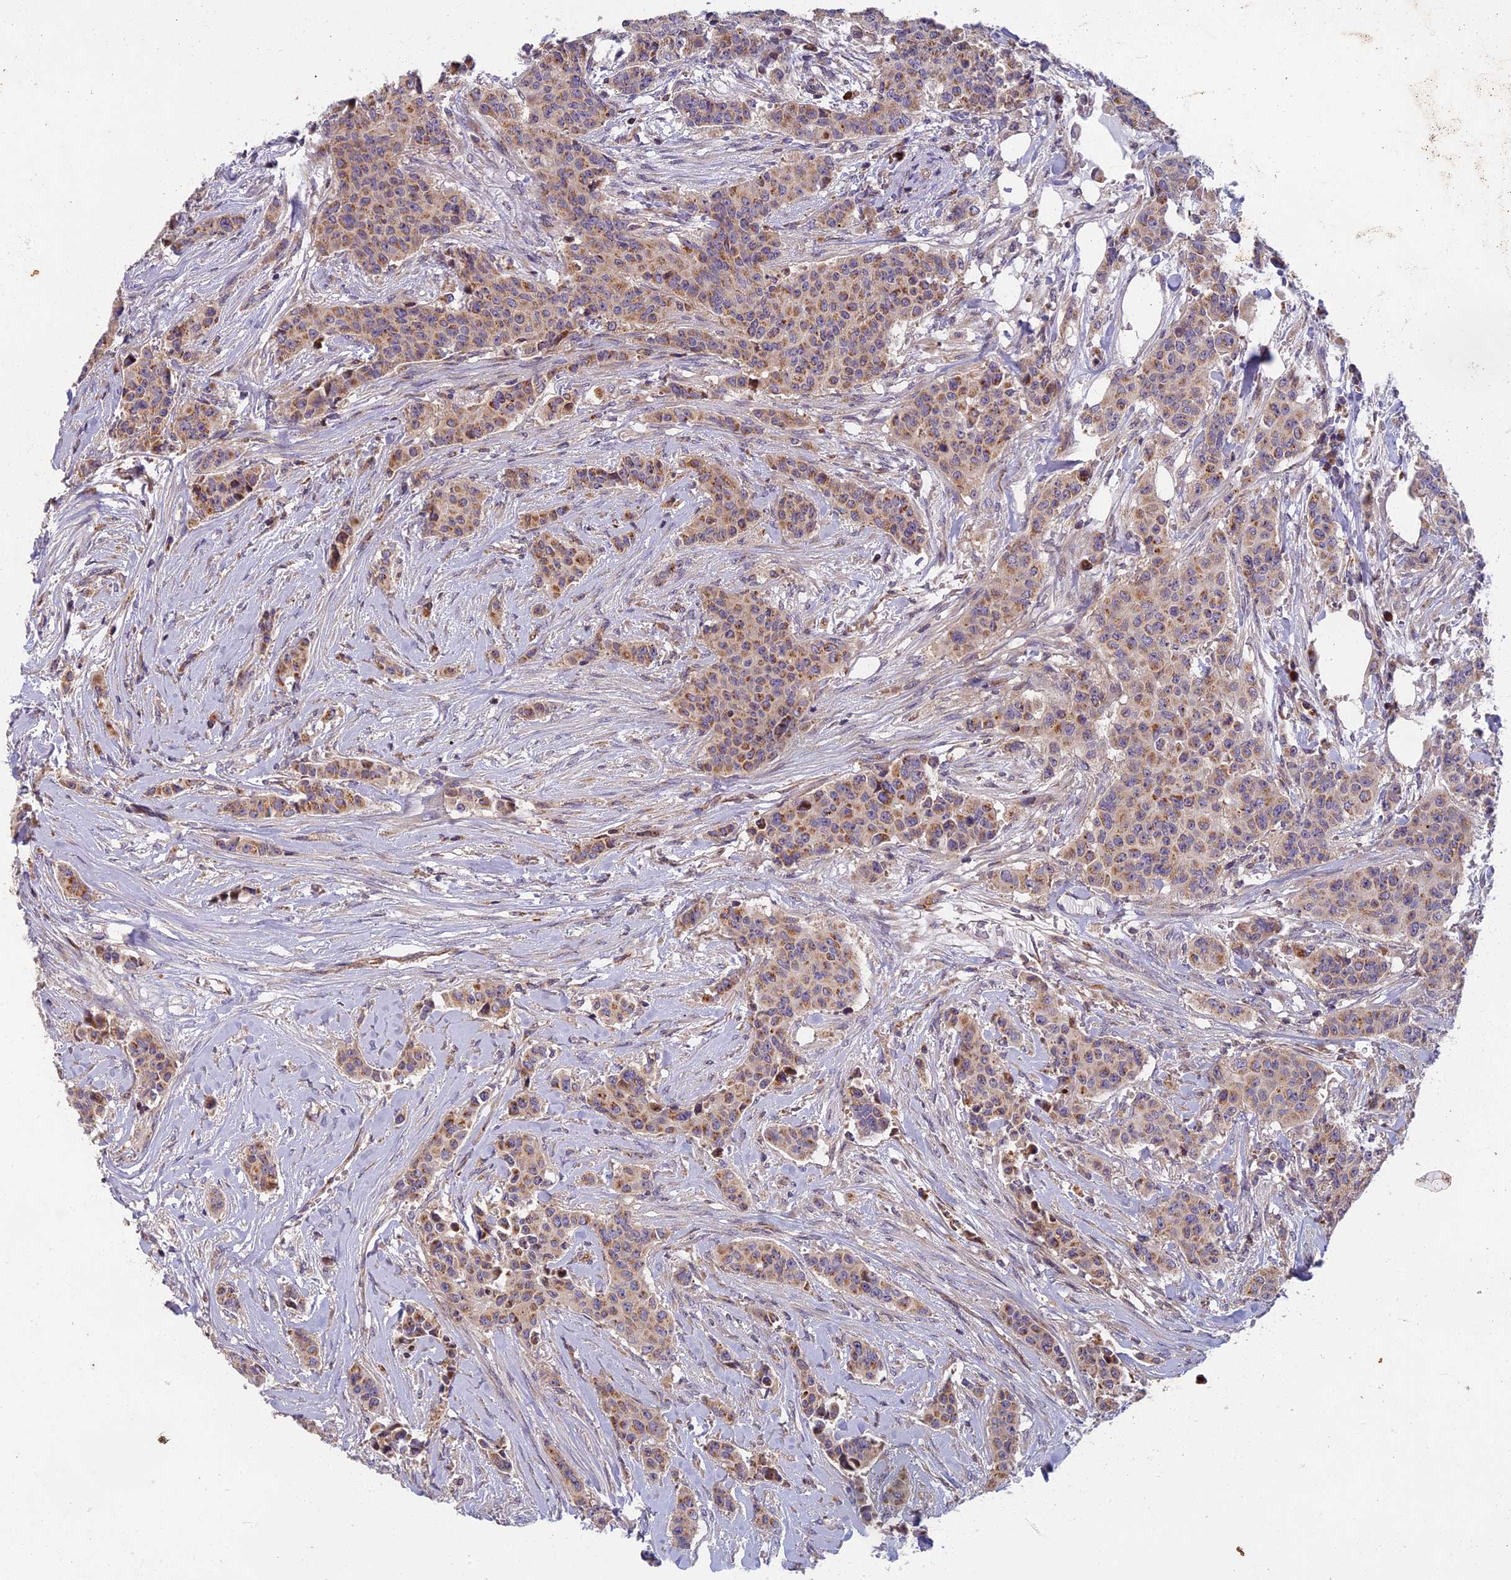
{"staining": {"intensity": "weak", "quantity": ">75%", "location": "cytoplasmic/membranous"}, "tissue": "breast cancer", "cell_type": "Tumor cells", "image_type": "cancer", "snomed": [{"axis": "morphology", "description": "Duct carcinoma"}, {"axis": "topography", "description": "Breast"}], "caption": "Breast cancer stained with a brown dye reveals weak cytoplasmic/membranous positive positivity in approximately >75% of tumor cells.", "gene": "EDAR", "patient": {"sex": "female", "age": 40}}